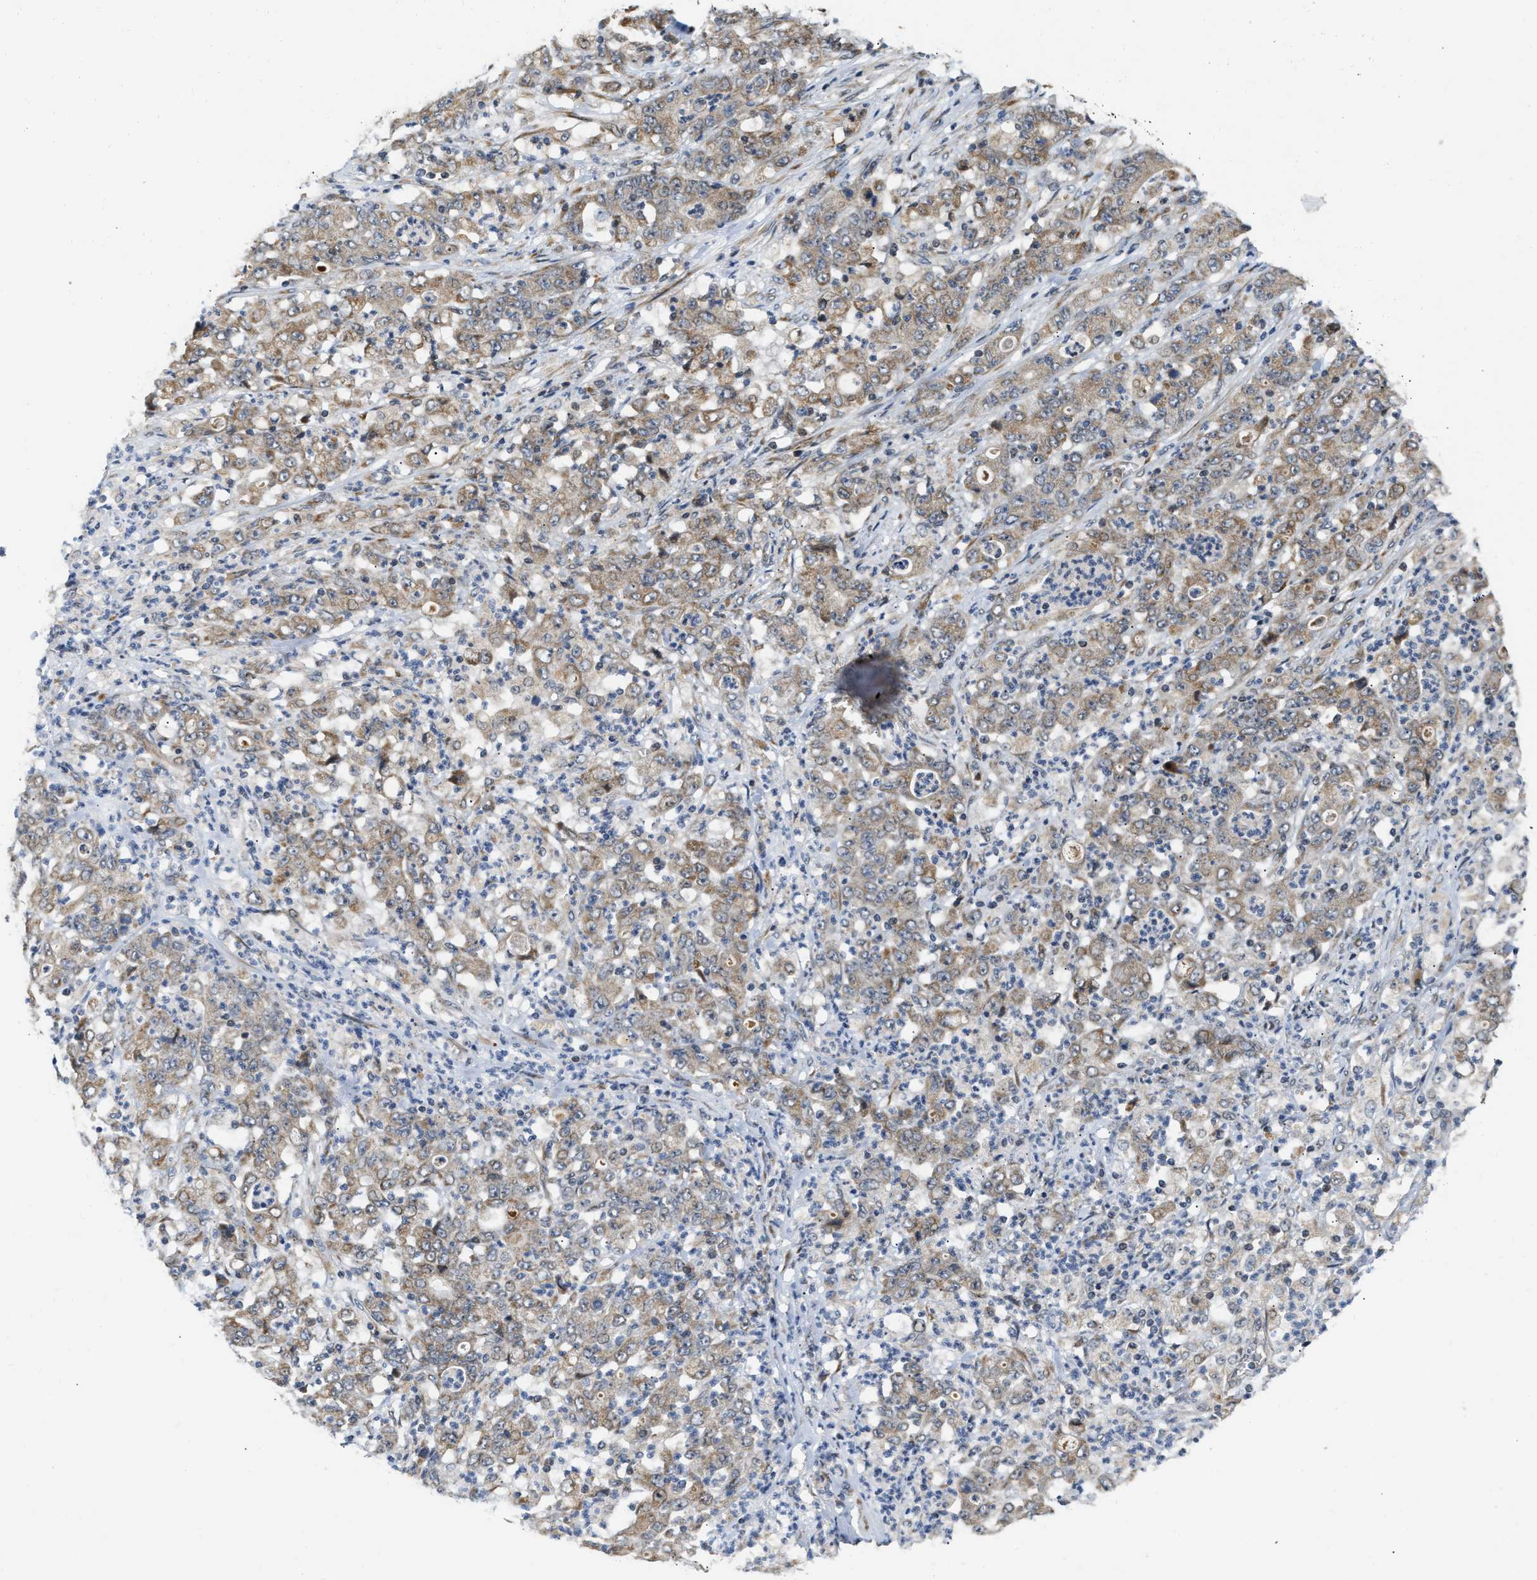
{"staining": {"intensity": "moderate", "quantity": ">75%", "location": "cytoplasmic/membranous"}, "tissue": "stomach cancer", "cell_type": "Tumor cells", "image_type": "cancer", "snomed": [{"axis": "morphology", "description": "Adenocarcinoma, NOS"}, {"axis": "topography", "description": "Stomach, lower"}], "caption": "Tumor cells reveal medium levels of moderate cytoplasmic/membranous expression in approximately >75% of cells in adenocarcinoma (stomach).", "gene": "DEPTOR", "patient": {"sex": "female", "age": 71}}